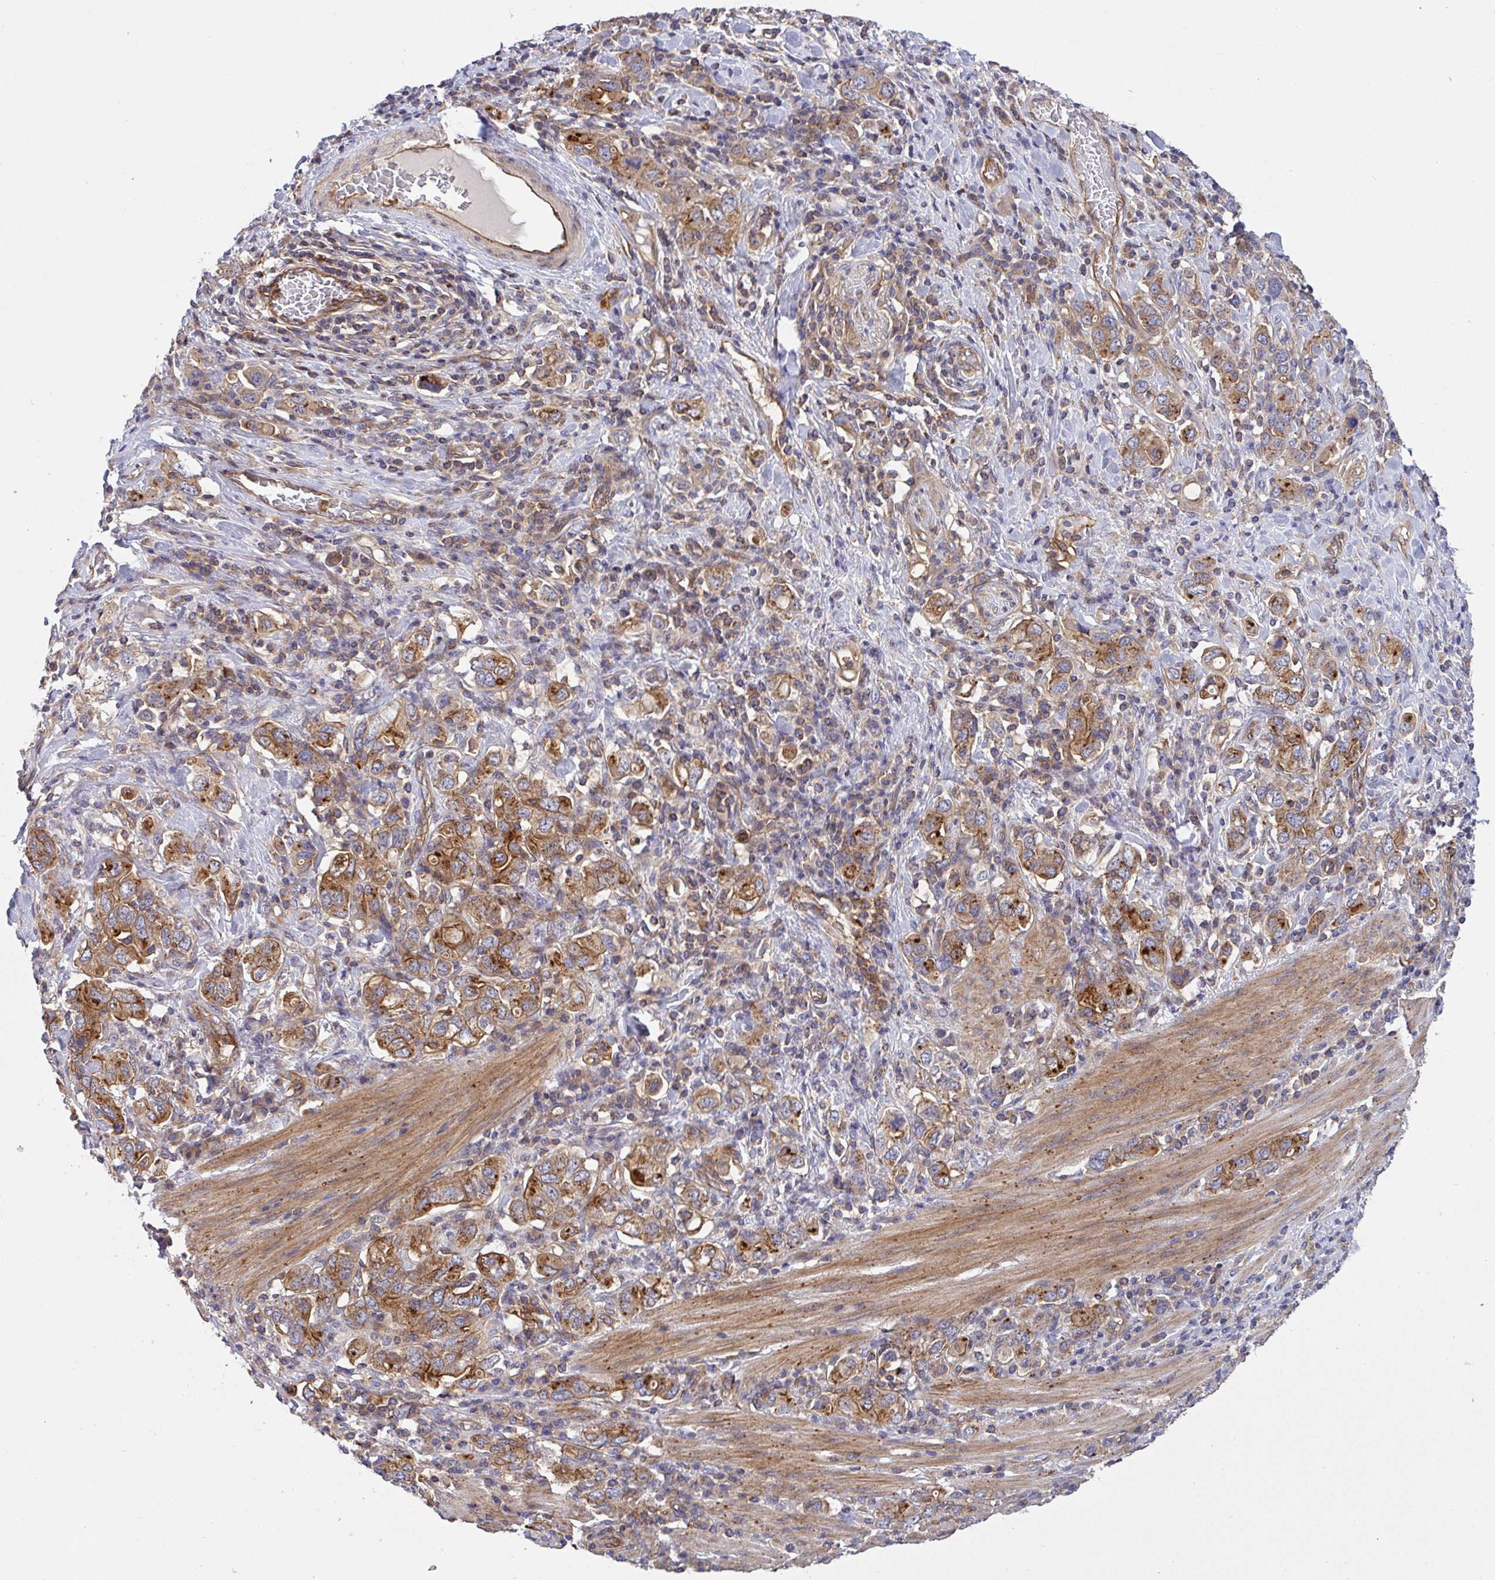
{"staining": {"intensity": "moderate", "quantity": ">75%", "location": "cytoplasmic/membranous"}, "tissue": "stomach cancer", "cell_type": "Tumor cells", "image_type": "cancer", "snomed": [{"axis": "morphology", "description": "Adenocarcinoma, NOS"}, {"axis": "topography", "description": "Stomach, upper"}, {"axis": "topography", "description": "Stomach"}], "caption": "The immunohistochemical stain labels moderate cytoplasmic/membranous staining in tumor cells of stomach adenocarcinoma tissue.", "gene": "C4orf36", "patient": {"sex": "male", "age": 62}}